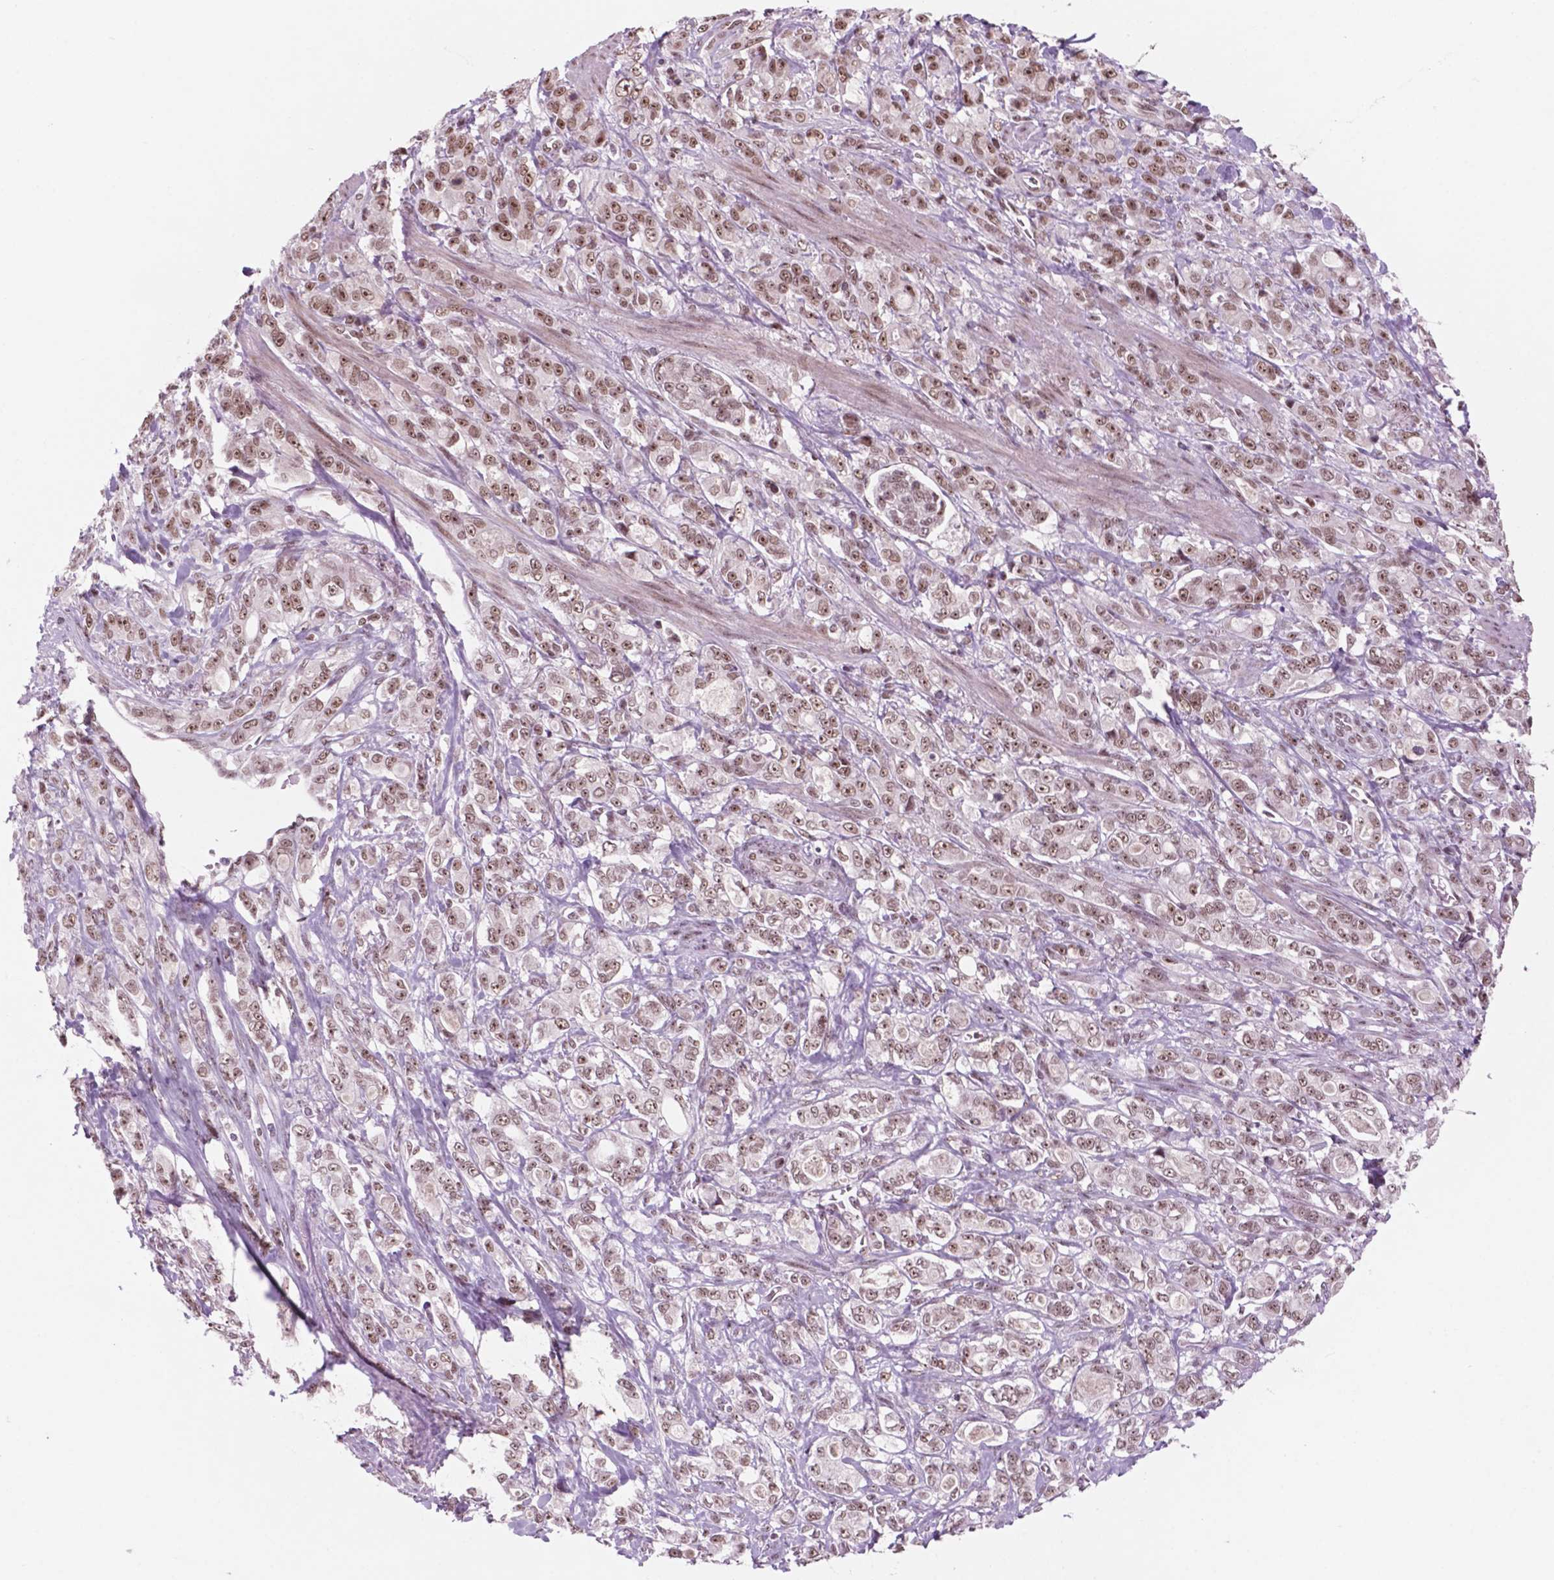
{"staining": {"intensity": "moderate", "quantity": ">75%", "location": "nuclear"}, "tissue": "stomach cancer", "cell_type": "Tumor cells", "image_type": "cancer", "snomed": [{"axis": "morphology", "description": "Adenocarcinoma, NOS"}, {"axis": "topography", "description": "Stomach"}], "caption": "High-power microscopy captured an IHC photomicrograph of stomach cancer (adenocarcinoma), revealing moderate nuclear positivity in about >75% of tumor cells.", "gene": "POLR2E", "patient": {"sex": "male", "age": 63}}